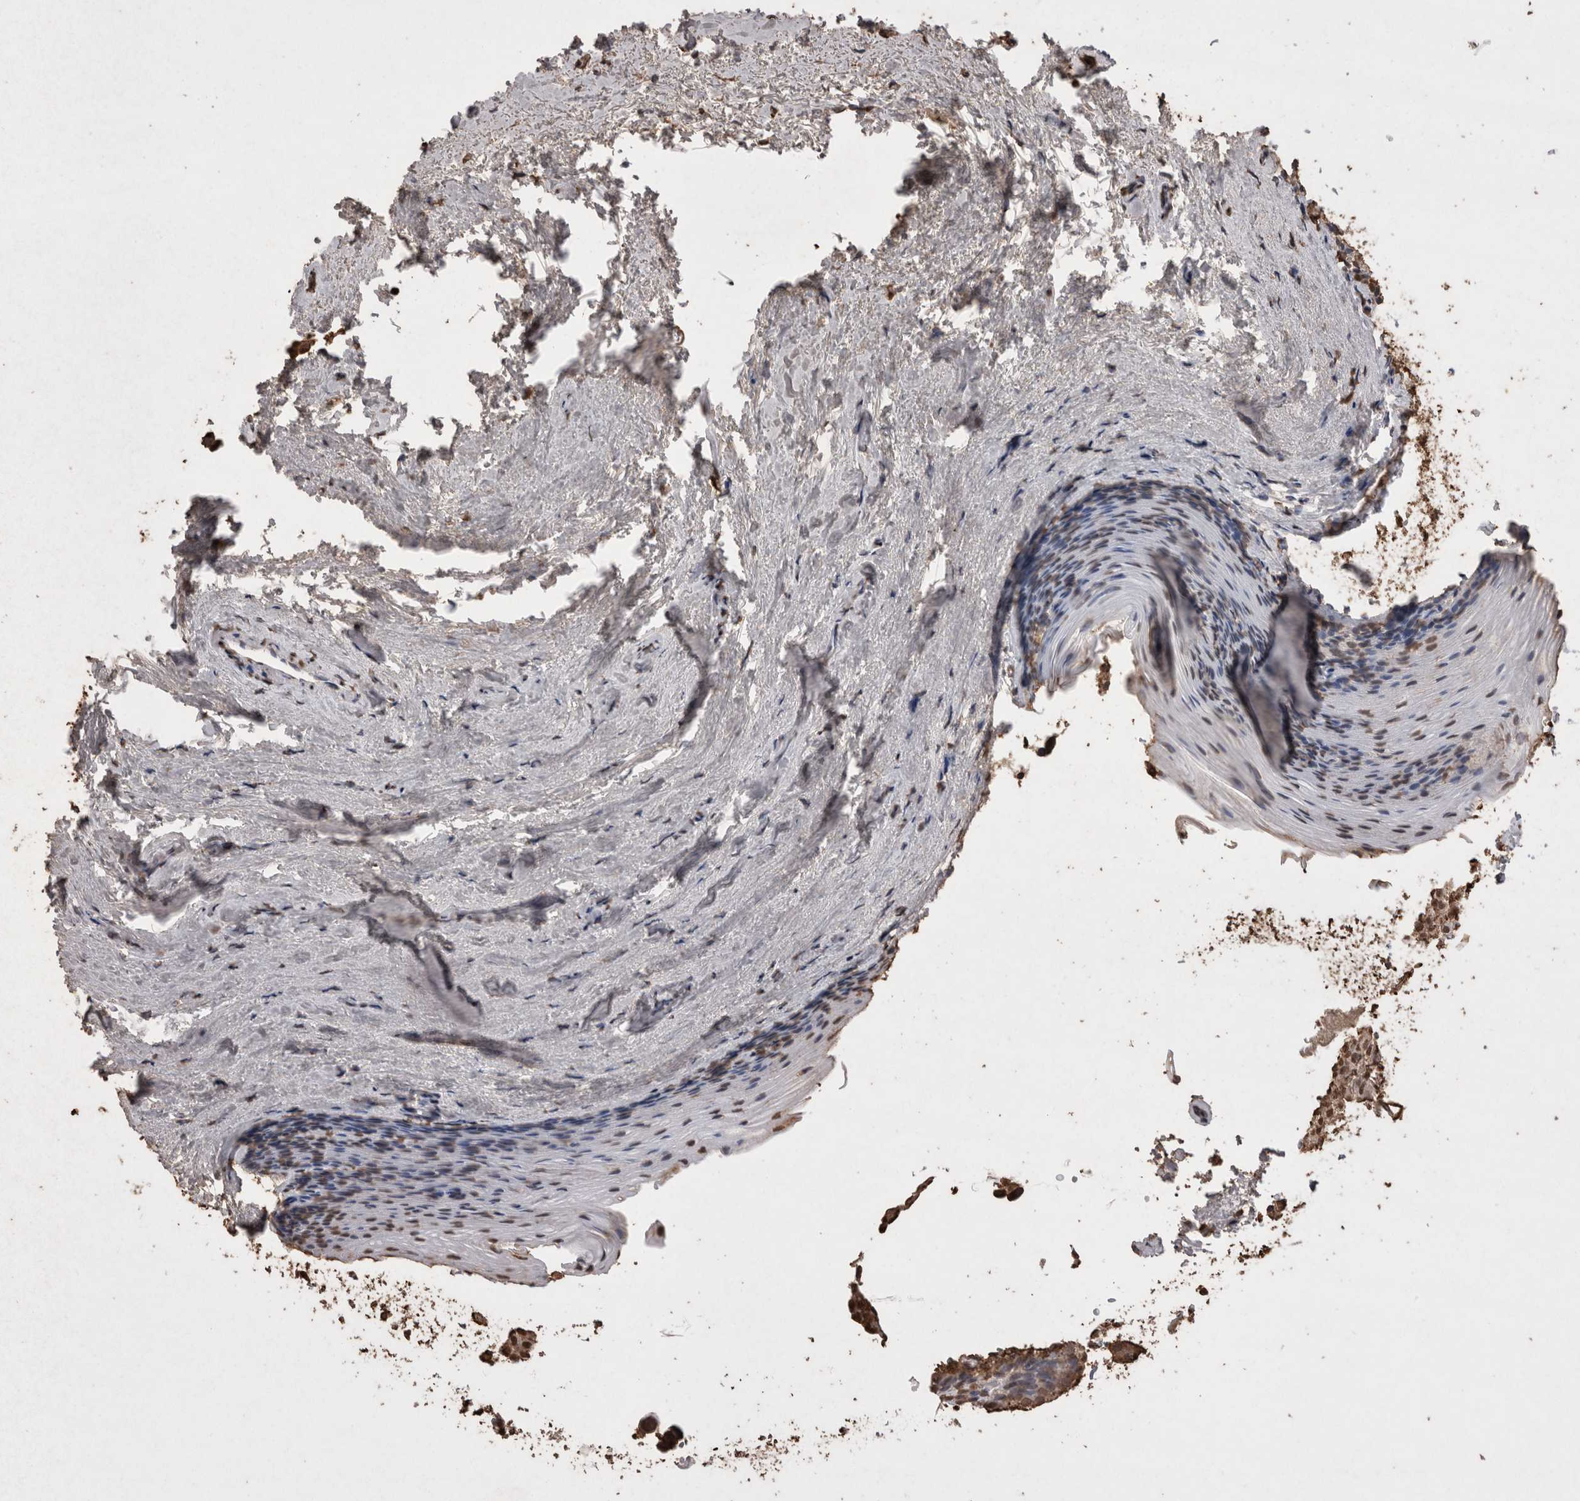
{"staining": {"intensity": "moderate", "quantity": "25%-75%", "location": "nuclear"}, "tissue": "urinary bladder", "cell_type": "Urothelial cells", "image_type": "normal", "snomed": [{"axis": "morphology", "description": "Normal tissue, NOS"}, {"axis": "topography", "description": "Urinary bladder"}], "caption": "Normal urinary bladder displays moderate nuclear positivity in approximately 25%-75% of urothelial cells, visualized by immunohistochemistry.", "gene": "POU5F1", "patient": {"sex": "female", "age": 67}}